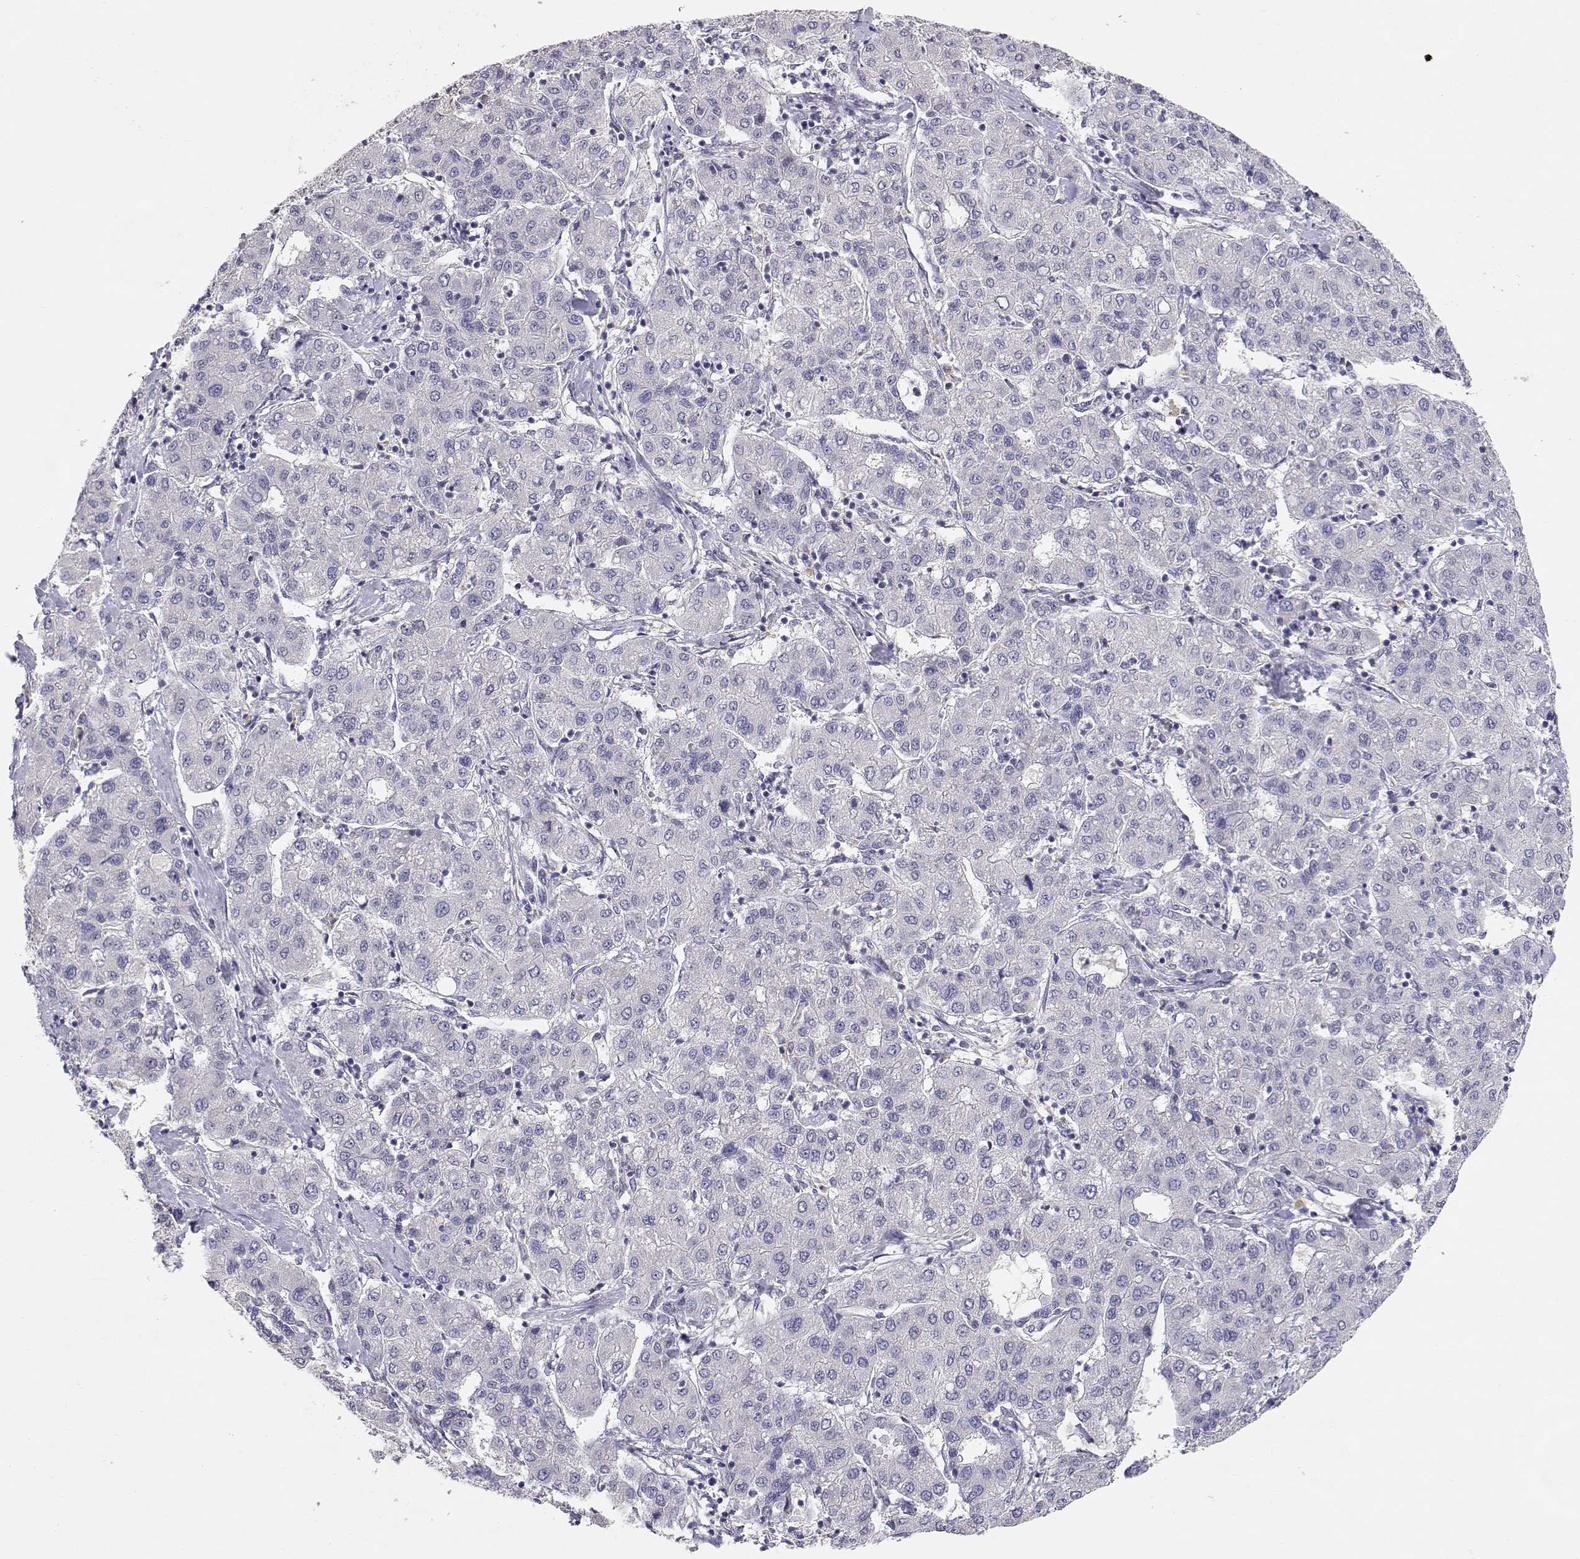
{"staining": {"intensity": "negative", "quantity": "none", "location": "none"}, "tissue": "liver cancer", "cell_type": "Tumor cells", "image_type": "cancer", "snomed": [{"axis": "morphology", "description": "Carcinoma, Hepatocellular, NOS"}, {"axis": "topography", "description": "Liver"}], "caption": "Immunohistochemical staining of human liver hepatocellular carcinoma shows no significant staining in tumor cells. (DAB (3,3'-diaminobenzidine) IHC with hematoxylin counter stain).", "gene": "ADA", "patient": {"sex": "male", "age": 65}}